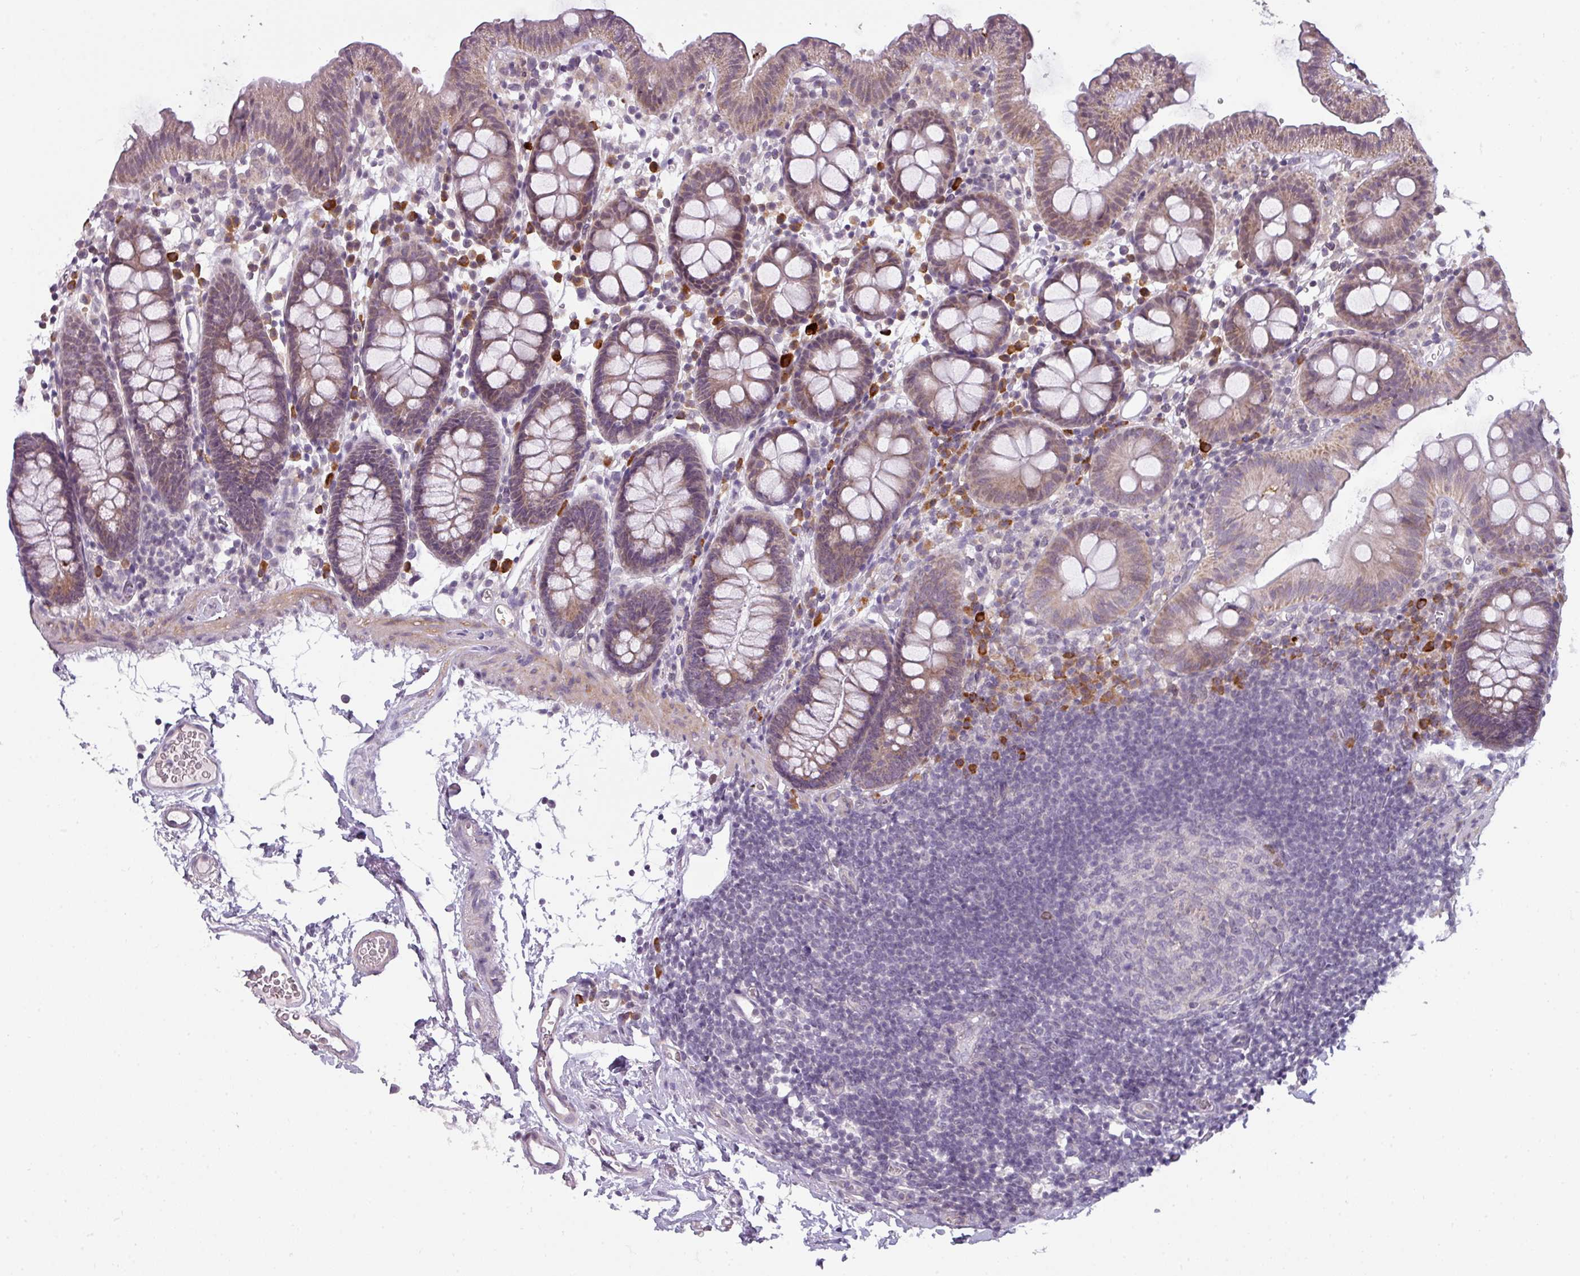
{"staining": {"intensity": "negative", "quantity": "none", "location": "none"}, "tissue": "colon", "cell_type": "Endothelial cells", "image_type": "normal", "snomed": [{"axis": "morphology", "description": "Normal tissue, NOS"}, {"axis": "topography", "description": "Colon"}], "caption": "Colon was stained to show a protein in brown. There is no significant expression in endothelial cells. (DAB immunohistochemistry (IHC) with hematoxylin counter stain).", "gene": "C2orf68", "patient": {"sex": "male", "age": 75}}